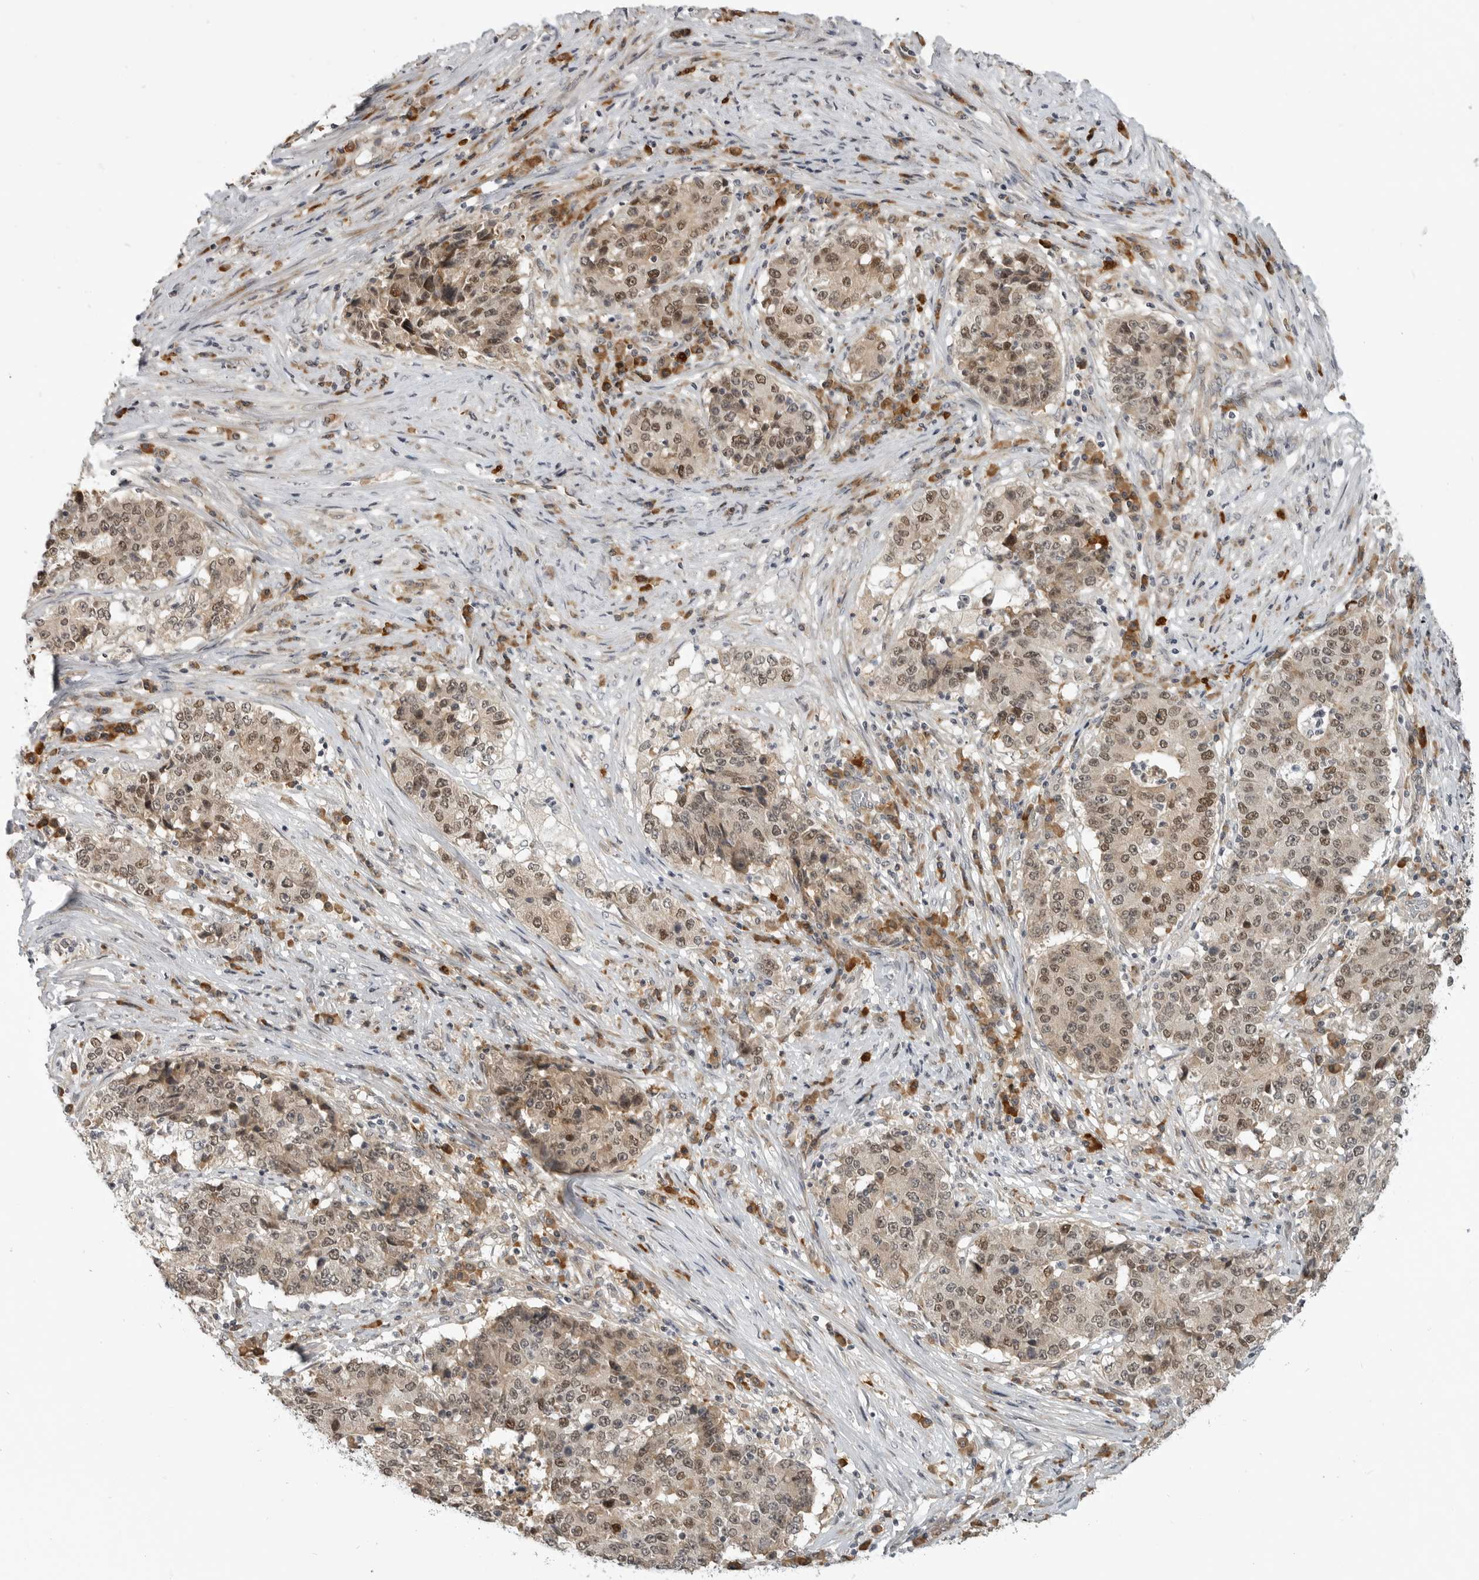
{"staining": {"intensity": "moderate", "quantity": ">75%", "location": "nuclear"}, "tissue": "stomach cancer", "cell_type": "Tumor cells", "image_type": "cancer", "snomed": [{"axis": "morphology", "description": "Adenocarcinoma, NOS"}, {"axis": "topography", "description": "Stomach"}], "caption": "Immunohistochemistry (IHC) (DAB (3,3'-diaminobenzidine)) staining of stomach cancer (adenocarcinoma) shows moderate nuclear protein expression in approximately >75% of tumor cells.", "gene": "CEP295NL", "patient": {"sex": "male", "age": 59}}